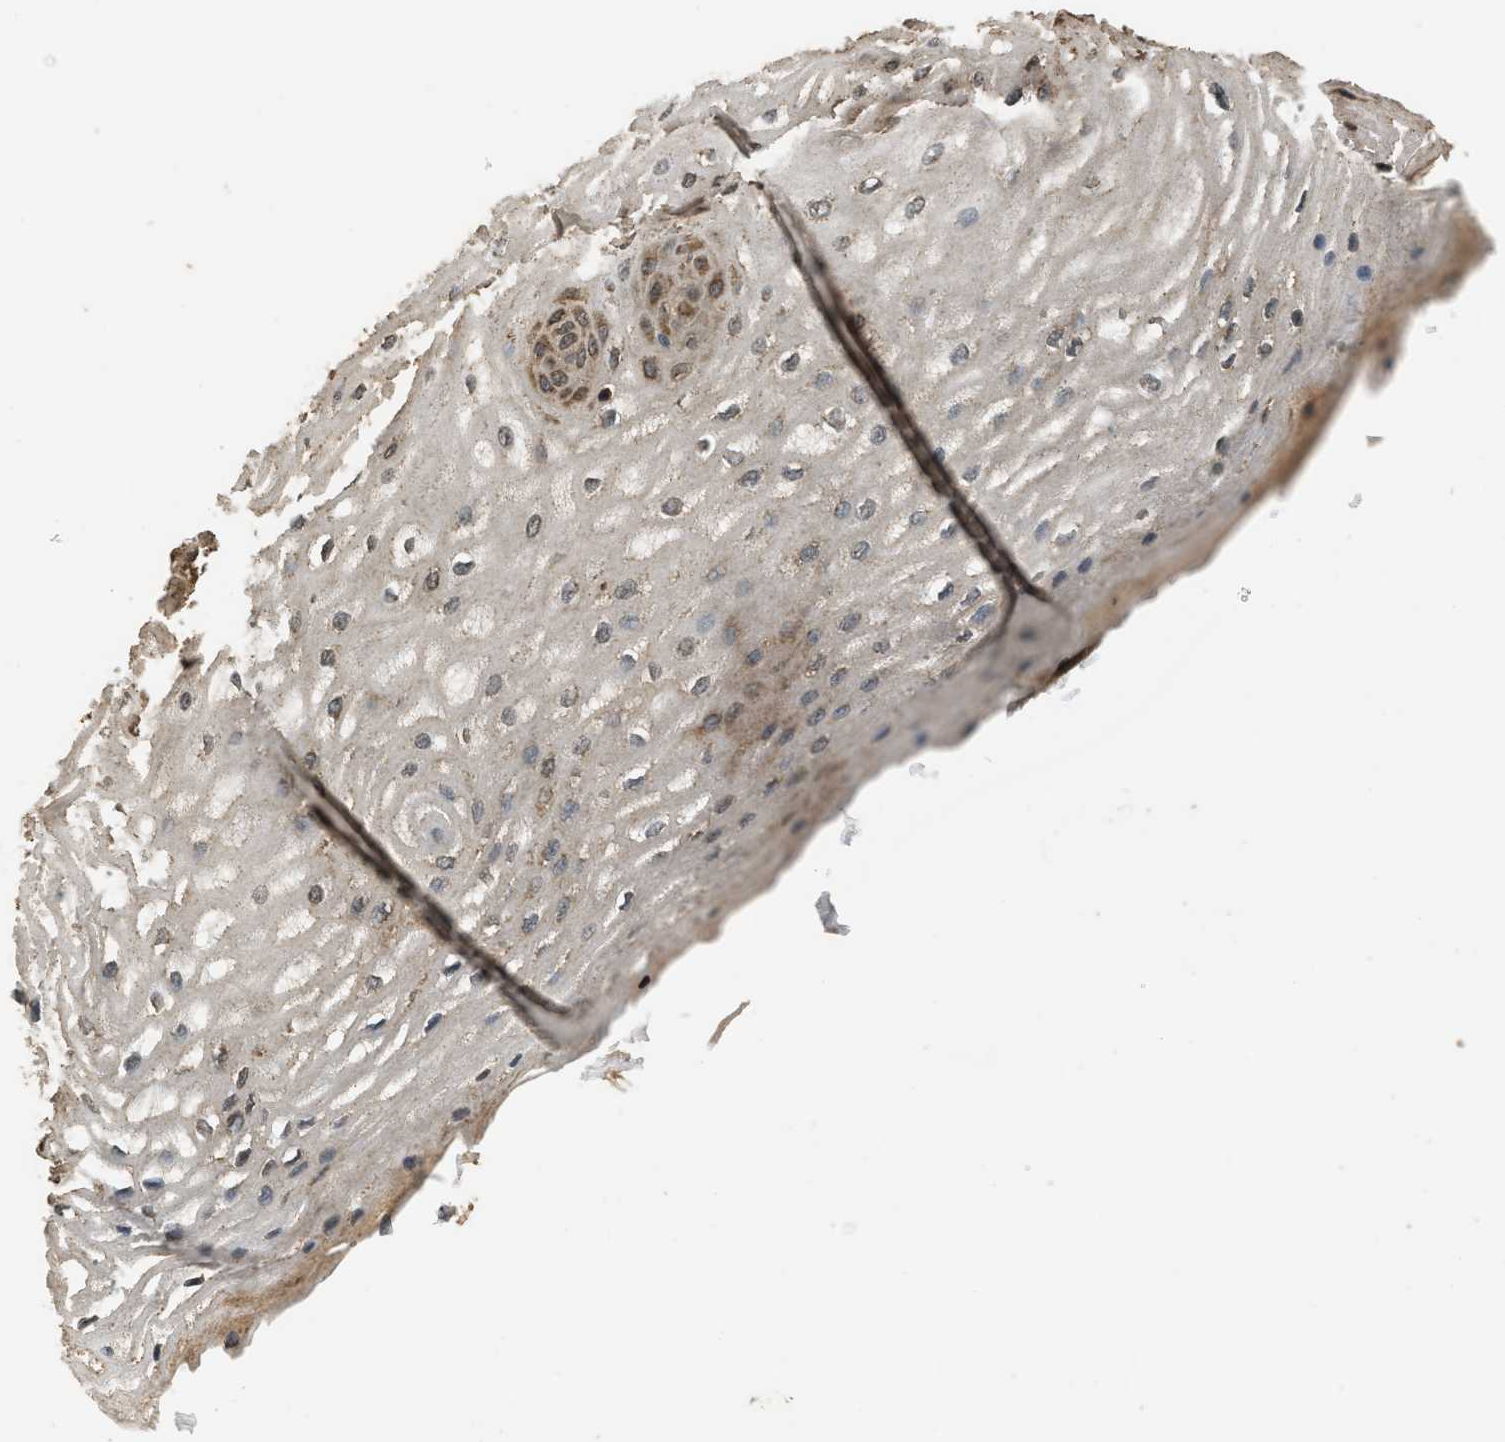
{"staining": {"intensity": "moderate", "quantity": ">75%", "location": "cytoplasmic/membranous"}, "tissue": "esophagus", "cell_type": "Squamous epithelial cells", "image_type": "normal", "snomed": [{"axis": "morphology", "description": "Normal tissue, NOS"}, {"axis": "topography", "description": "Esophagus"}], "caption": "This photomicrograph reveals immunohistochemistry (IHC) staining of normal esophagus, with medium moderate cytoplasmic/membranous staining in approximately >75% of squamous epithelial cells.", "gene": "DENND6B", "patient": {"sex": "male", "age": 54}}